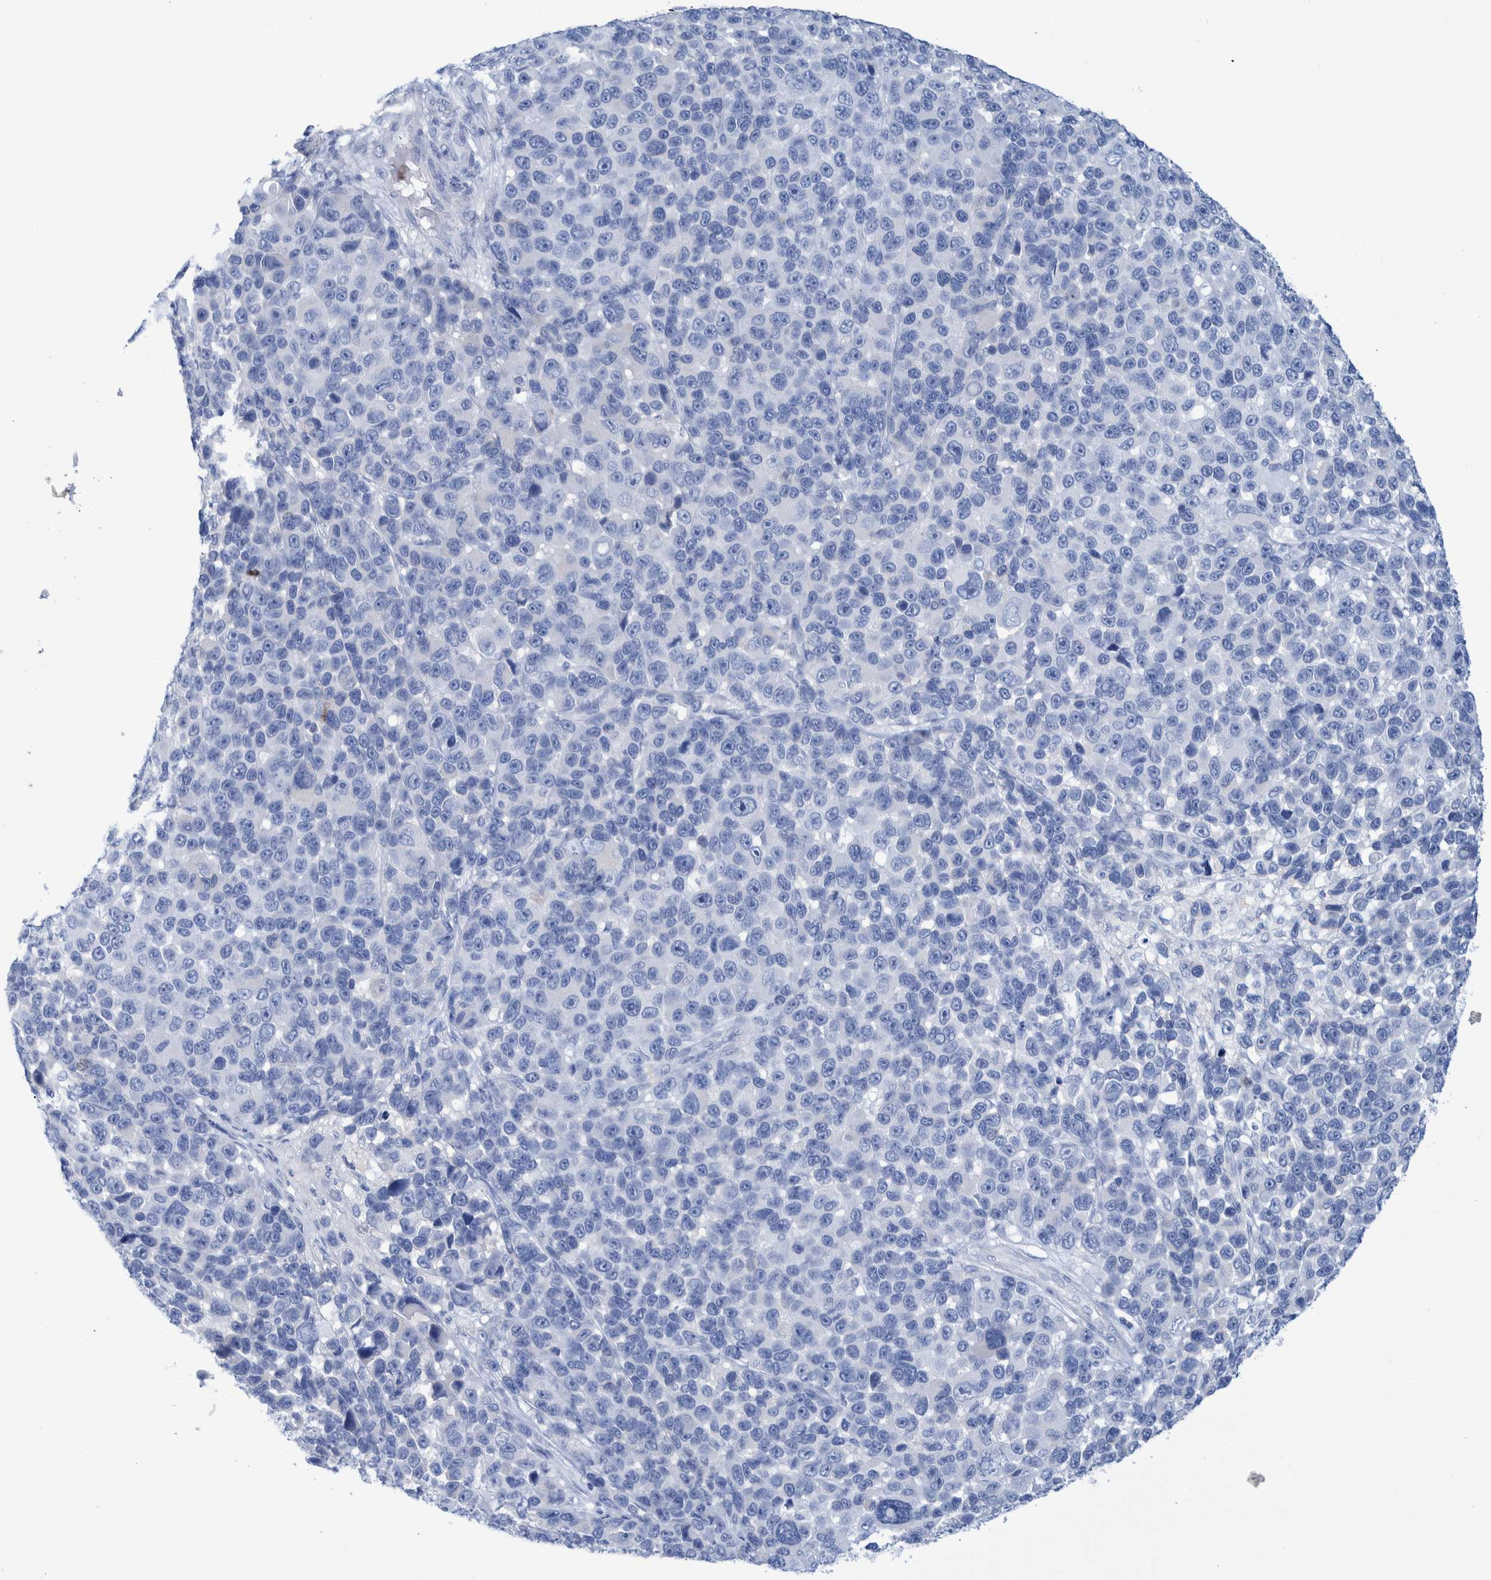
{"staining": {"intensity": "negative", "quantity": "none", "location": "none"}, "tissue": "melanoma", "cell_type": "Tumor cells", "image_type": "cancer", "snomed": [{"axis": "morphology", "description": "Malignant melanoma, NOS"}, {"axis": "topography", "description": "Skin"}], "caption": "High power microscopy image of an immunohistochemistry (IHC) micrograph of melanoma, revealing no significant staining in tumor cells.", "gene": "PERP", "patient": {"sex": "male", "age": 53}}